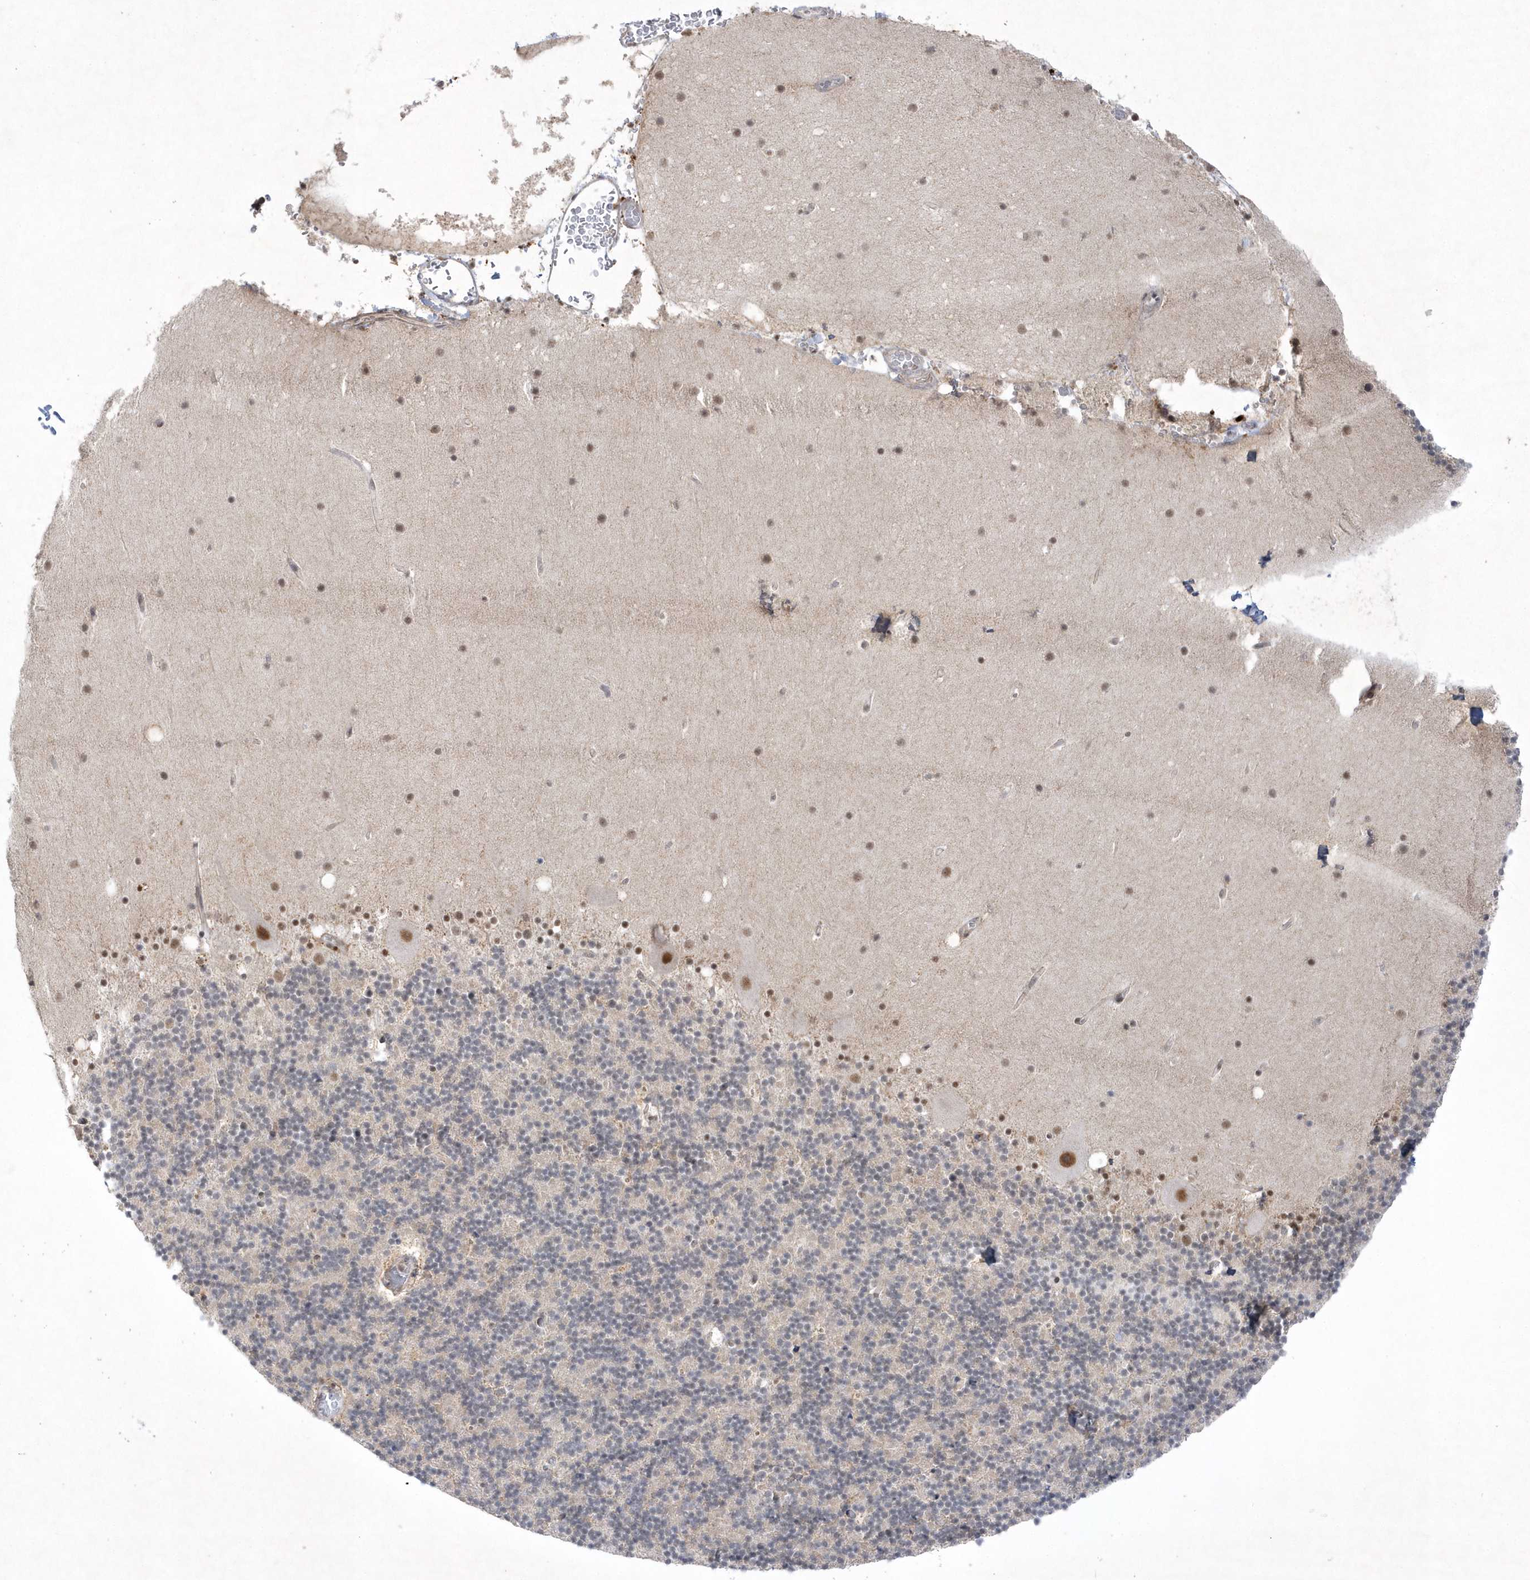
{"staining": {"intensity": "weak", "quantity": "<25%", "location": "nuclear"}, "tissue": "cerebellum", "cell_type": "Cells in granular layer", "image_type": "normal", "snomed": [{"axis": "morphology", "description": "Normal tissue, NOS"}, {"axis": "topography", "description": "Cerebellum"}], "caption": "Cerebellum was stained to show a protein in brown. There is no significant staining in cells in granular layer. (Stains: DAB IHC with hematoxylin counter stain, Microscopy: brightfield microscopy at high magnification).", "gene": "CPSF3", "patient": {"sex": "male", "age": 57}}